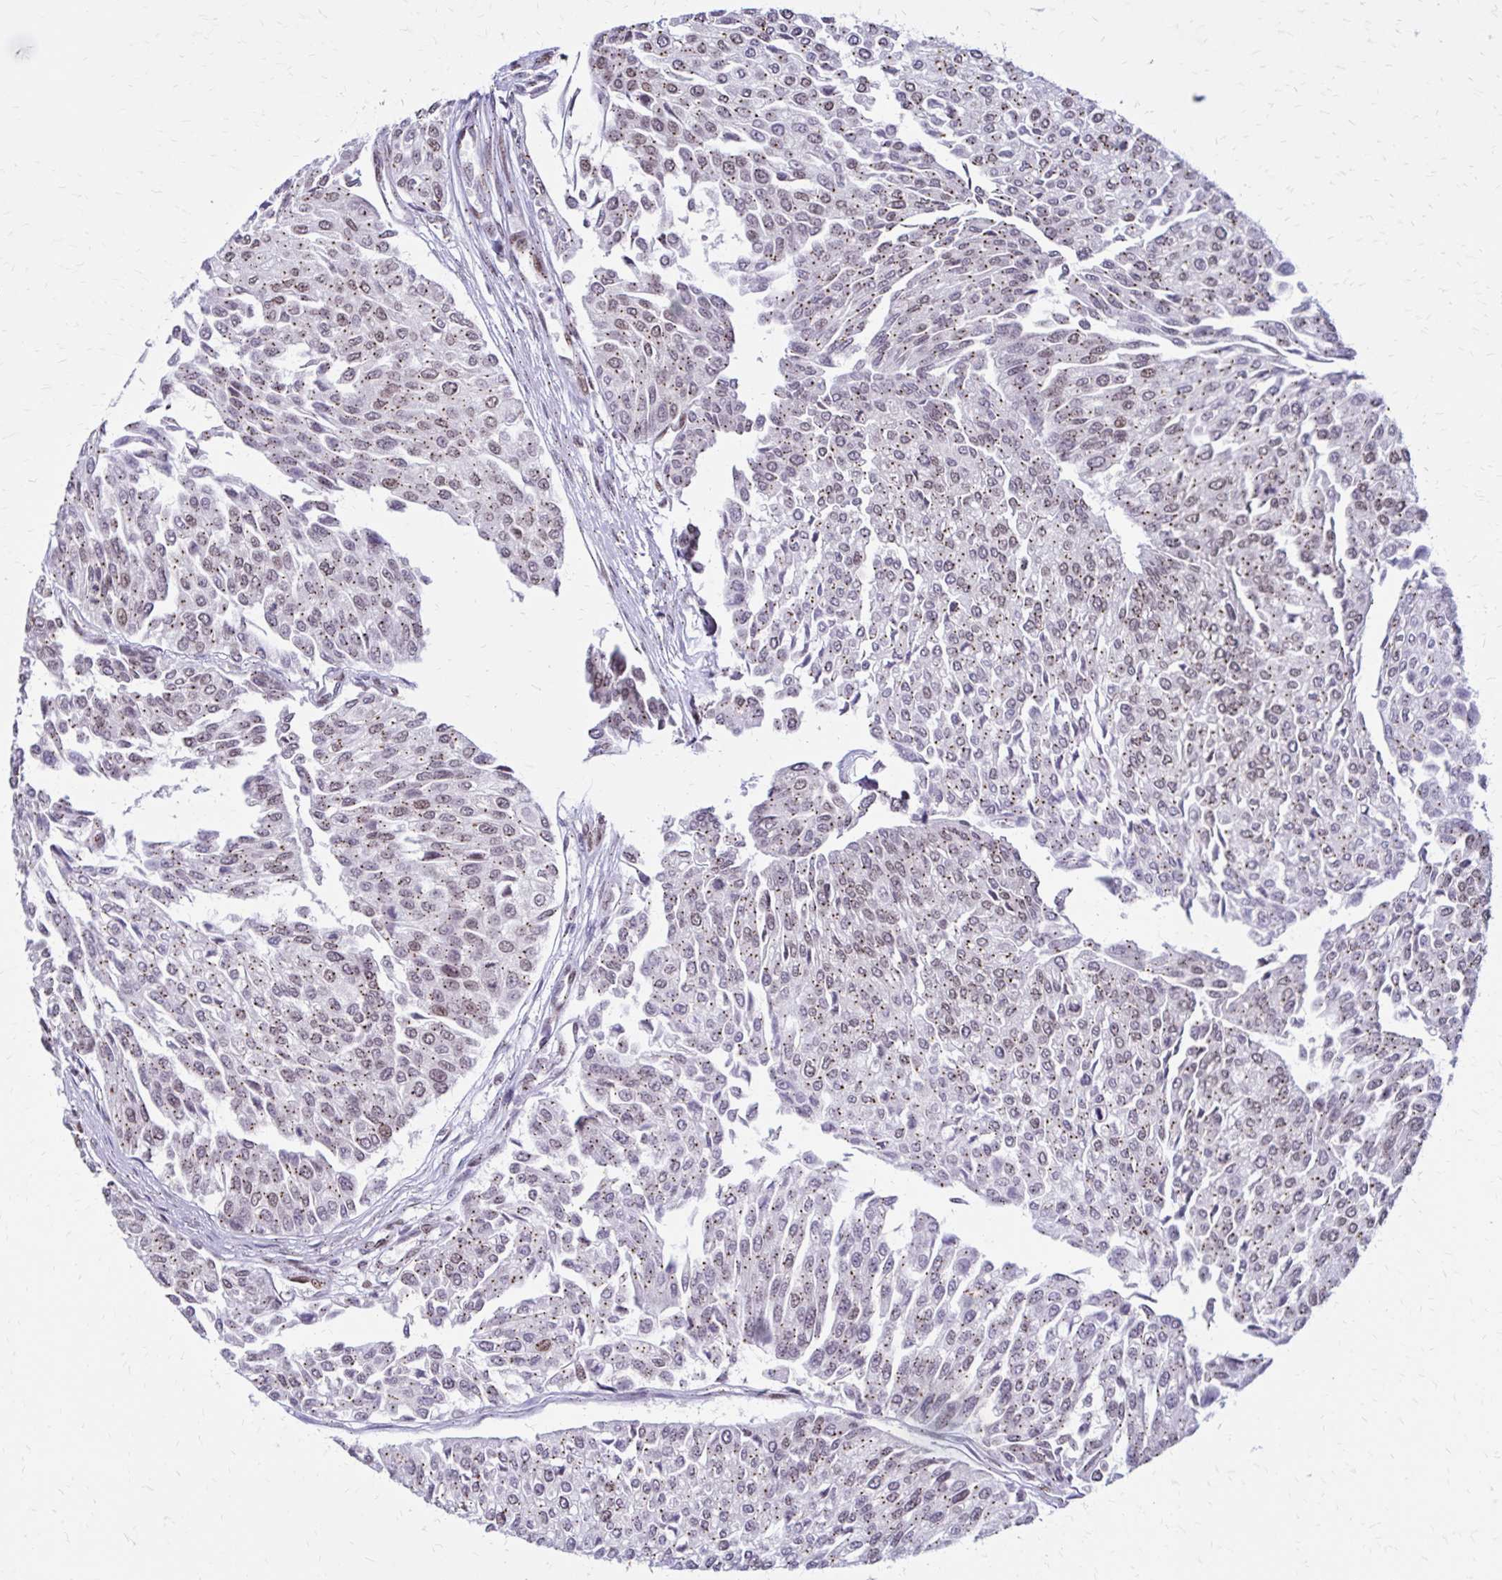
{"staining": {"intensity": "moderate", "quantity": ">75%", "location": "cytoplasmic/membranous,nuclear"}, "tissue": "urothelial cancer", "cell_type": "Tumor cells", "image_type": "cancer", "snomed": [{"axis": "morphology", "description": "Urothelial carcinoma, NOS"}, {"axis": "topography", "description": "Urinary bladder"}], "caption": "This image shows immunohistochemistry staining of human urothelial cancer, with medium moderate cytoplasmic/membranous and nuclear positivity in about >75% of tumor cells.", "gene": "TOB1", "patient": {"sex": "male", "age": 67}}